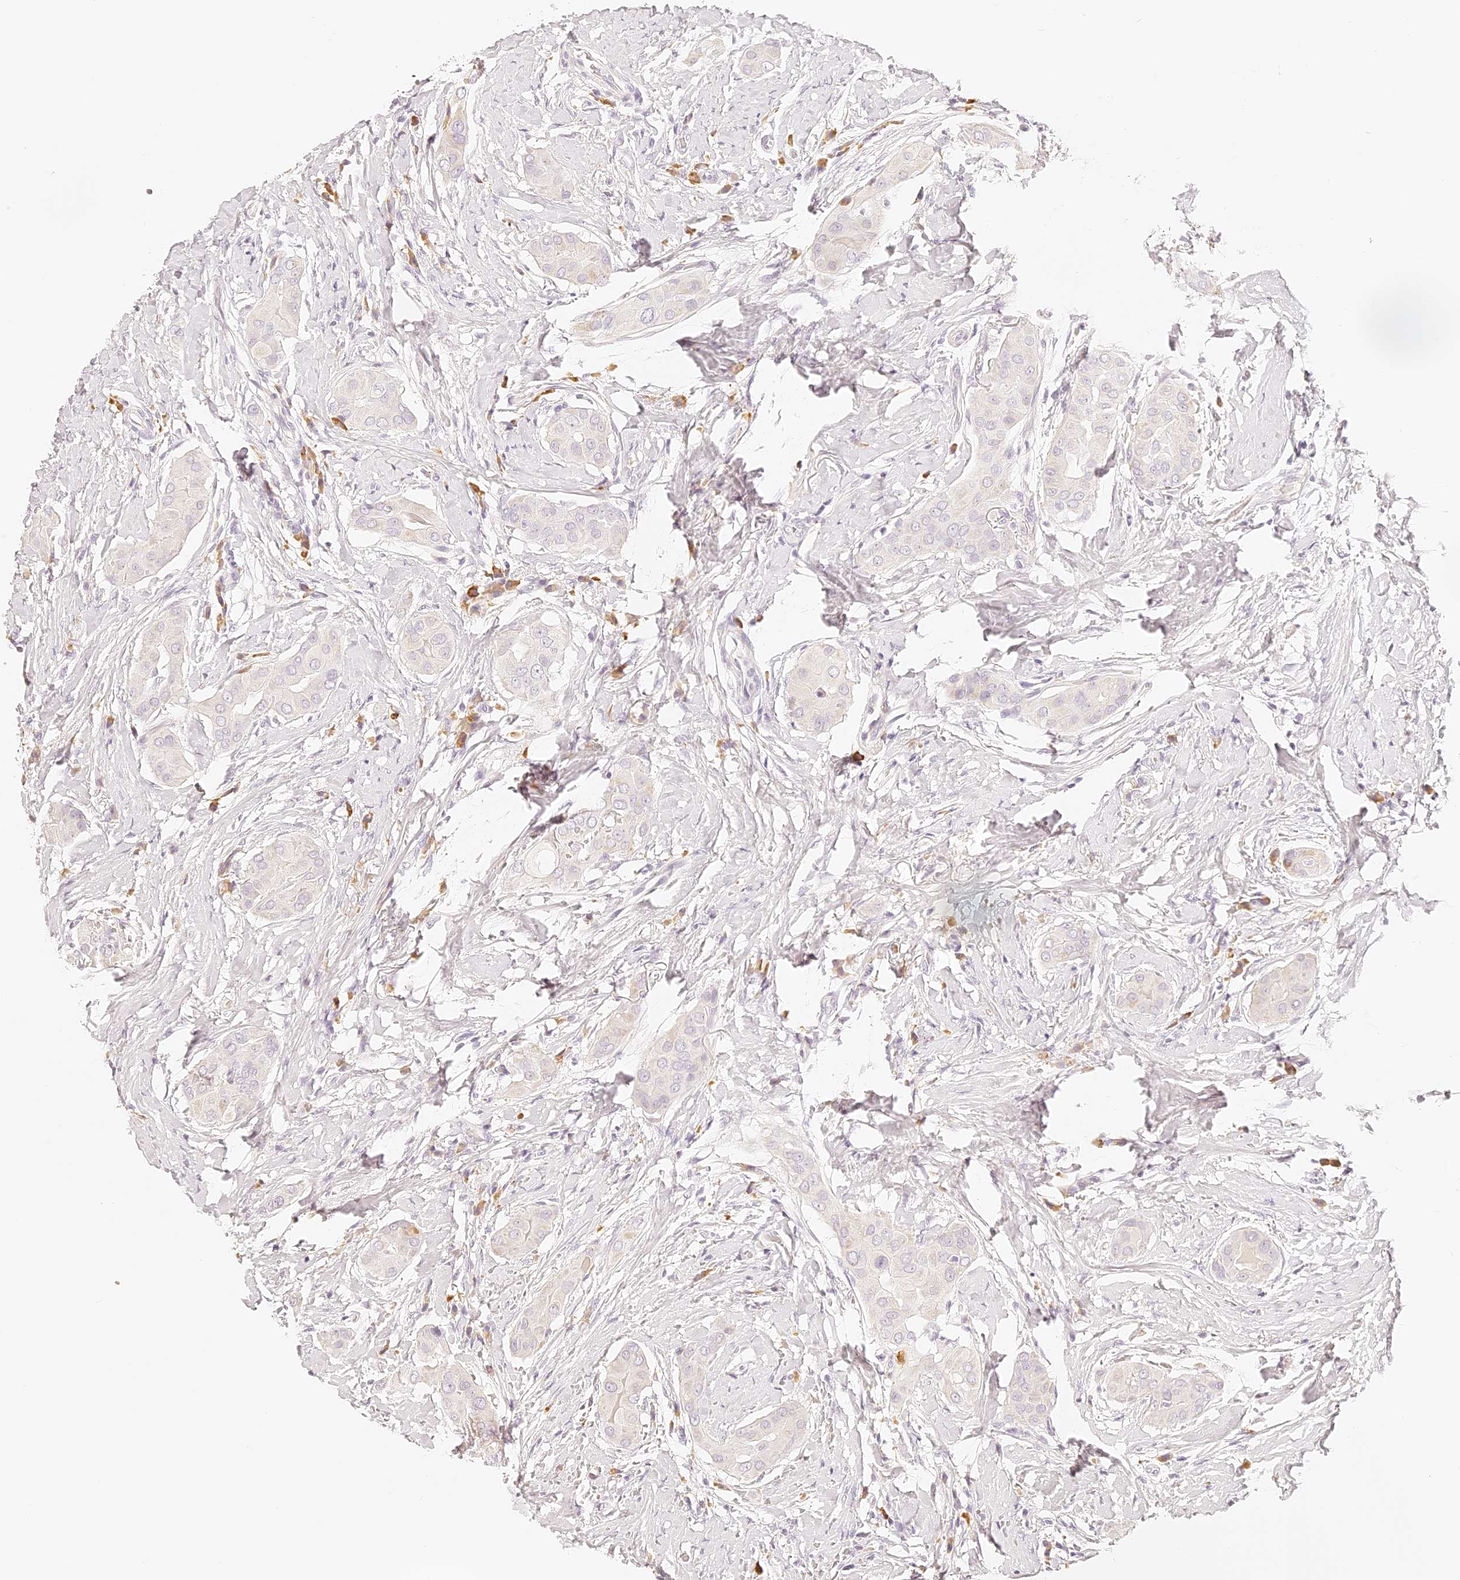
{"staining": {"intensity": "negative", "quantity": "none", "location": "none"}, "tissue": "thyroid cancer", "cell_type": "Tumor cells", "image_type": "cancer", "snomed": [{"axis": "morphology", "description": "Papillary adenocarcinoma, NOS"}, {"axis": "topography", "description": "Thyroid gland"}], "caption": "An immunohistochemistry (IHC) histopathology image of papillary adenocarcinoma (thyroid) is shown. There is no staining in tumor cells of papillary adenocarcinoma (thyroid).", "gene": "TRIM45", "patient": {"sex": "male", "age": 33}}